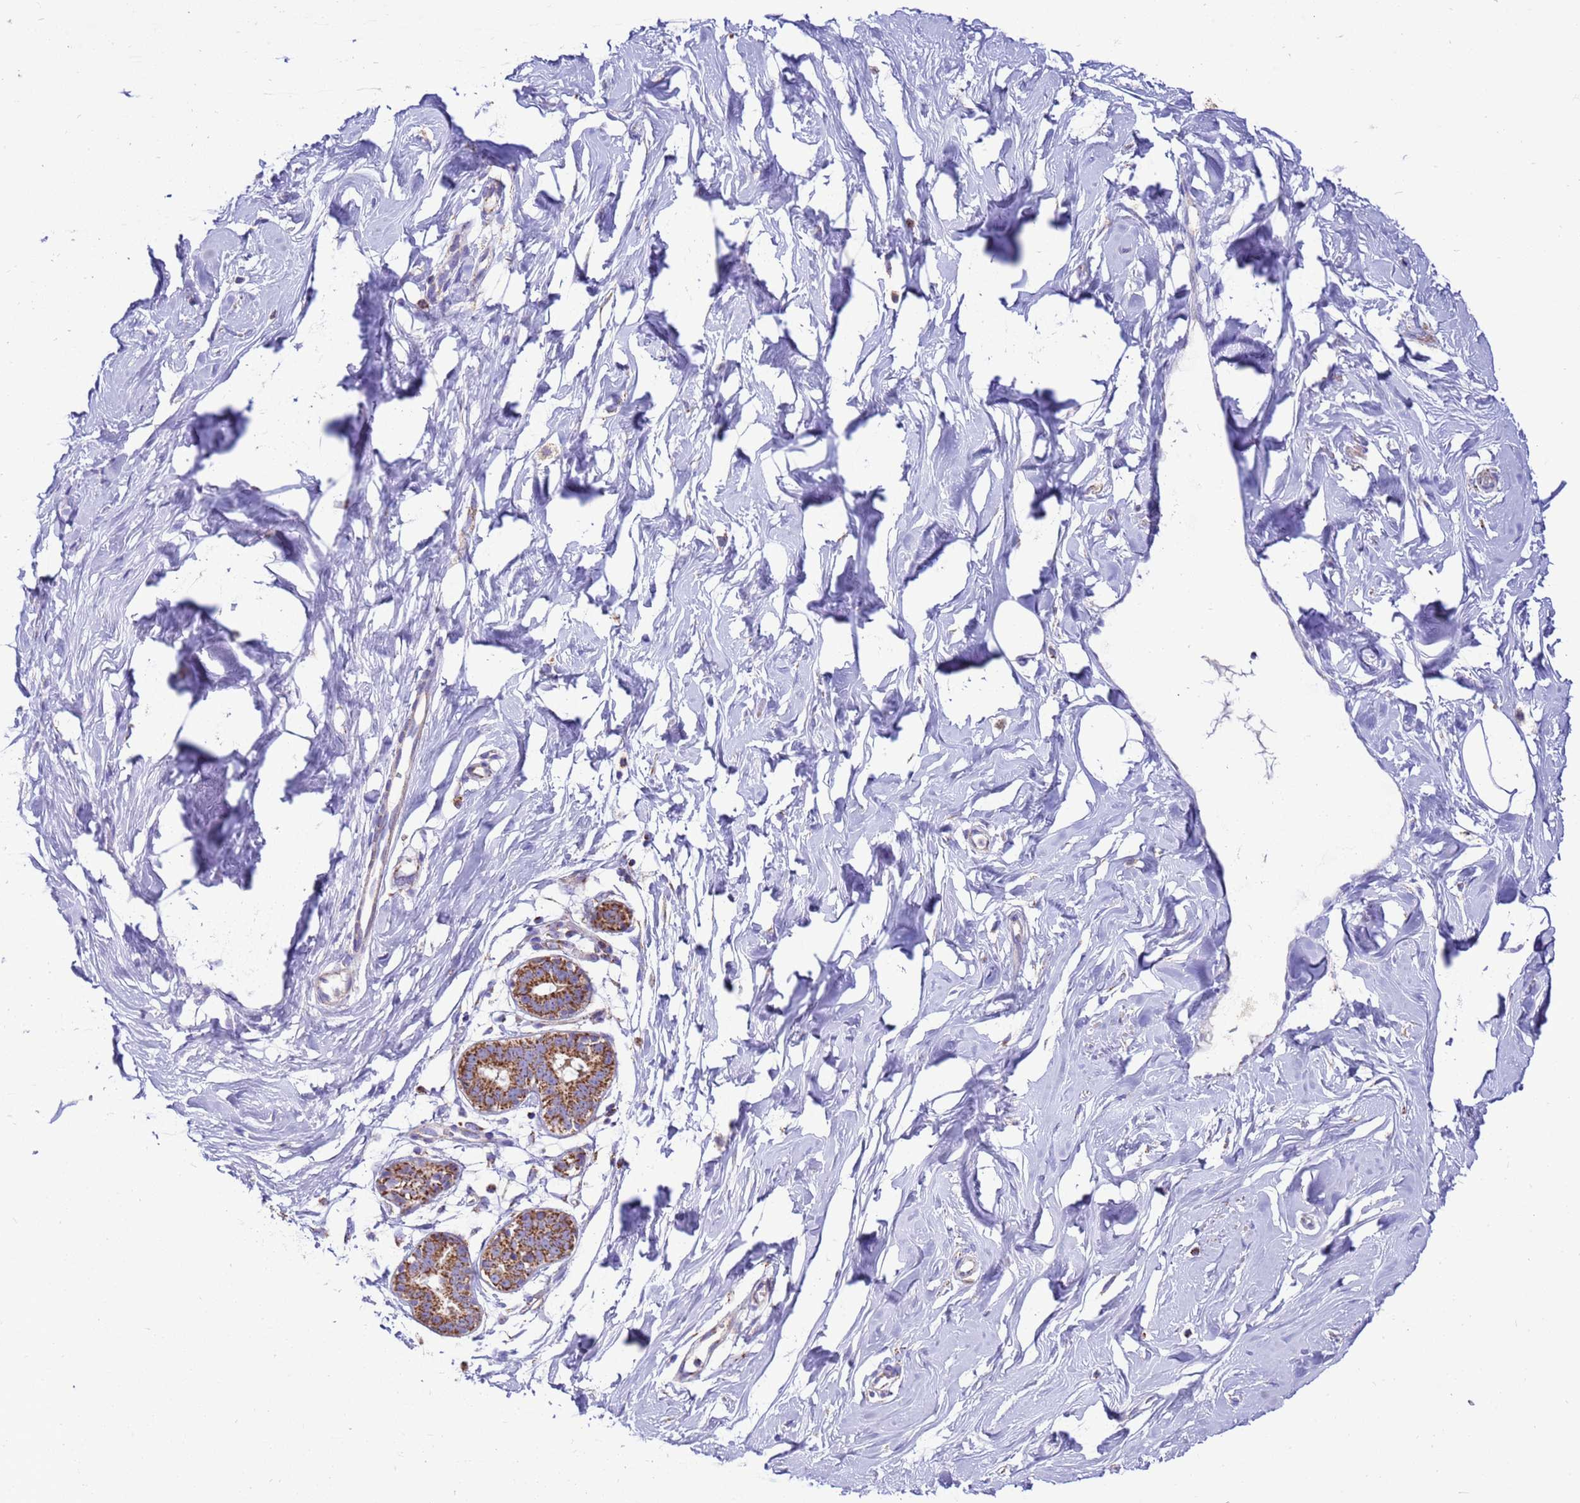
{"staining": {"intensity": "negative", "quantity": "none", "location": "none"}, "tissue": "breast", "cell_type": "Adipocytes", "image_type": "normal", "snomed": [{"axis": "morphology", "description": "Normal tissue, NOS"}, {"axis": "morphology", "description": "Adenoma, NOS"}, {"axis": "topography", "description": "Breast"}], "caption": "A photomicrograph of human breast is negative for staining in adipocytes. (Brightfield microscopy of DAB immunohistochemistry (IHC) at high magnification).", "gene": "RNF165", "patient": {"sex": "female", "age": 23}}